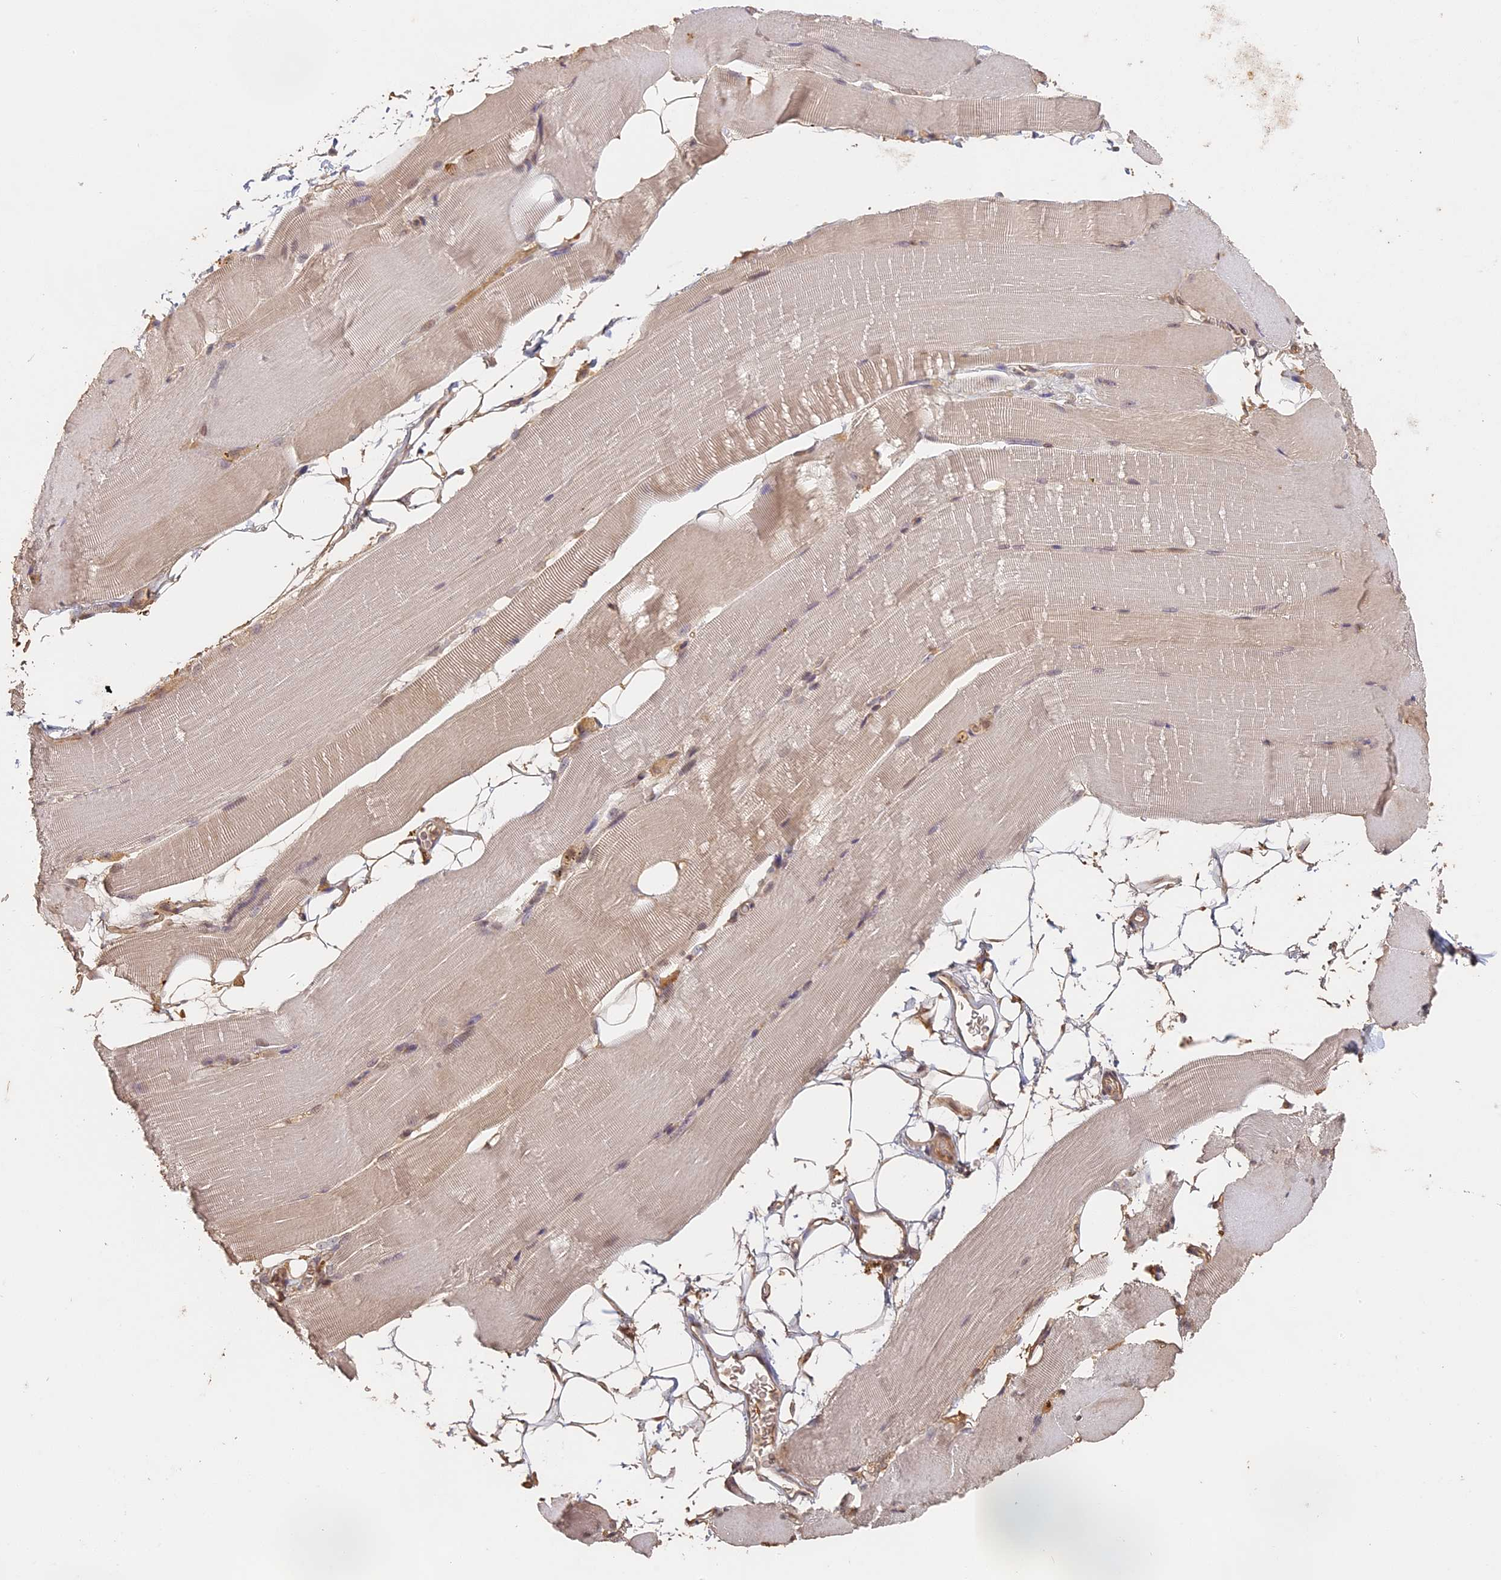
{"staining": {"intensity": "weak", "quantity": ">75%", "location": "cytoplasmic/membranous"}, "tissue": "skeletal muscle", "cell_type": "Myocytes", "image_type": "normal", "snomed": [{"axis": "morphology", "description": "Normal tissue, NOS"}, {"axis": "topography", "description": "Skeletal muscle"}, {"axis": "topography", "description": "Parathyroid gland"}], "caption": "DAB immunohistochemical staining of unremarkable human skeletal muscle reveals weak cytoplasmic/membranous protein expression in approximately >75% of myocytes.", "gene": "STX16", "patient": {"sex": "female", "age": 37}}